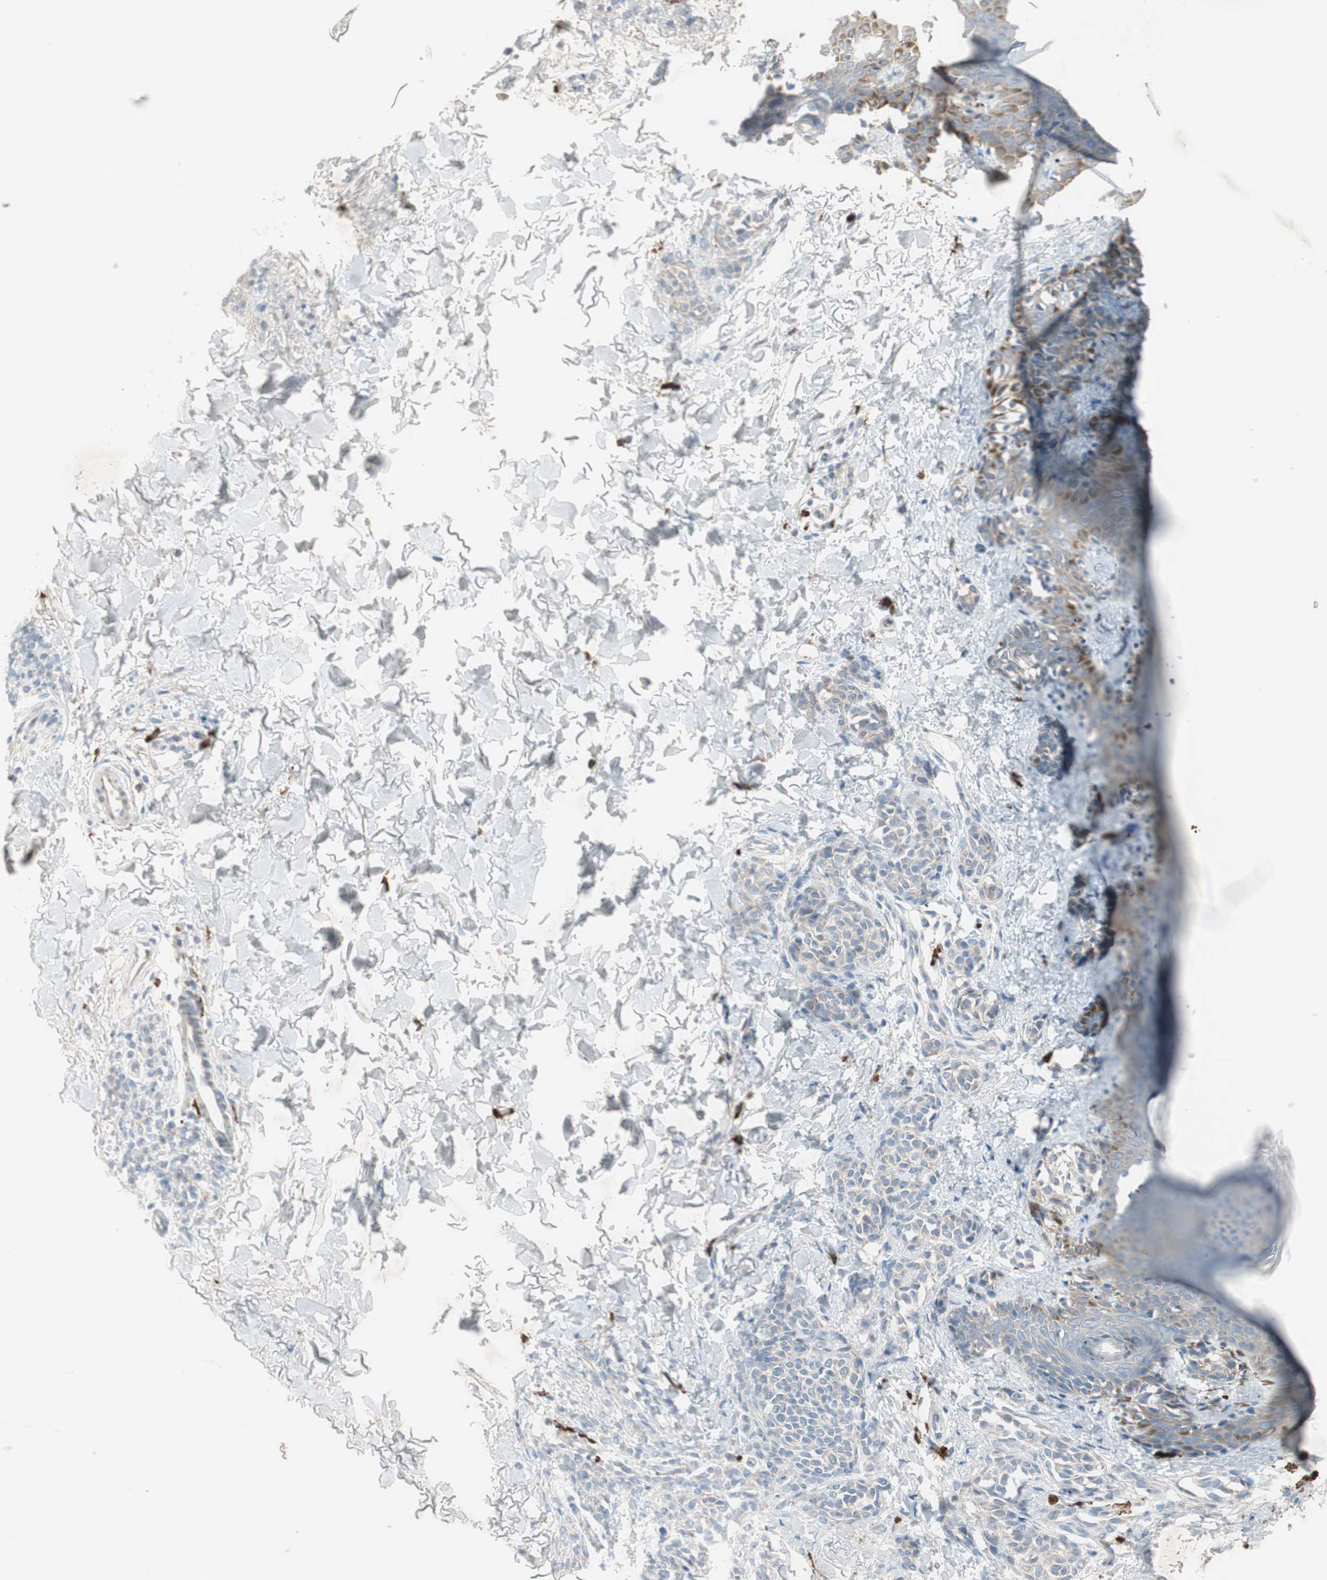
{"staining": {"intensity": "negative", "quantity": "none", "location": "none"}, "tissue": "skin", "cell_type": "Fibroblasts", "image_type": "normal", "snomed": [{"axis": "morphology", "description": "Normal tissue, NOS"}, {"axis": "topography", "description": "Skin"}], "caption": "Immunohistochemistry (IHC) image of benign skin: human skin stained with DAB displays no significant protein staining in fibroblasts.", "gene": "MAPRE3", "patient": {"sex": "male", "age": 16}}